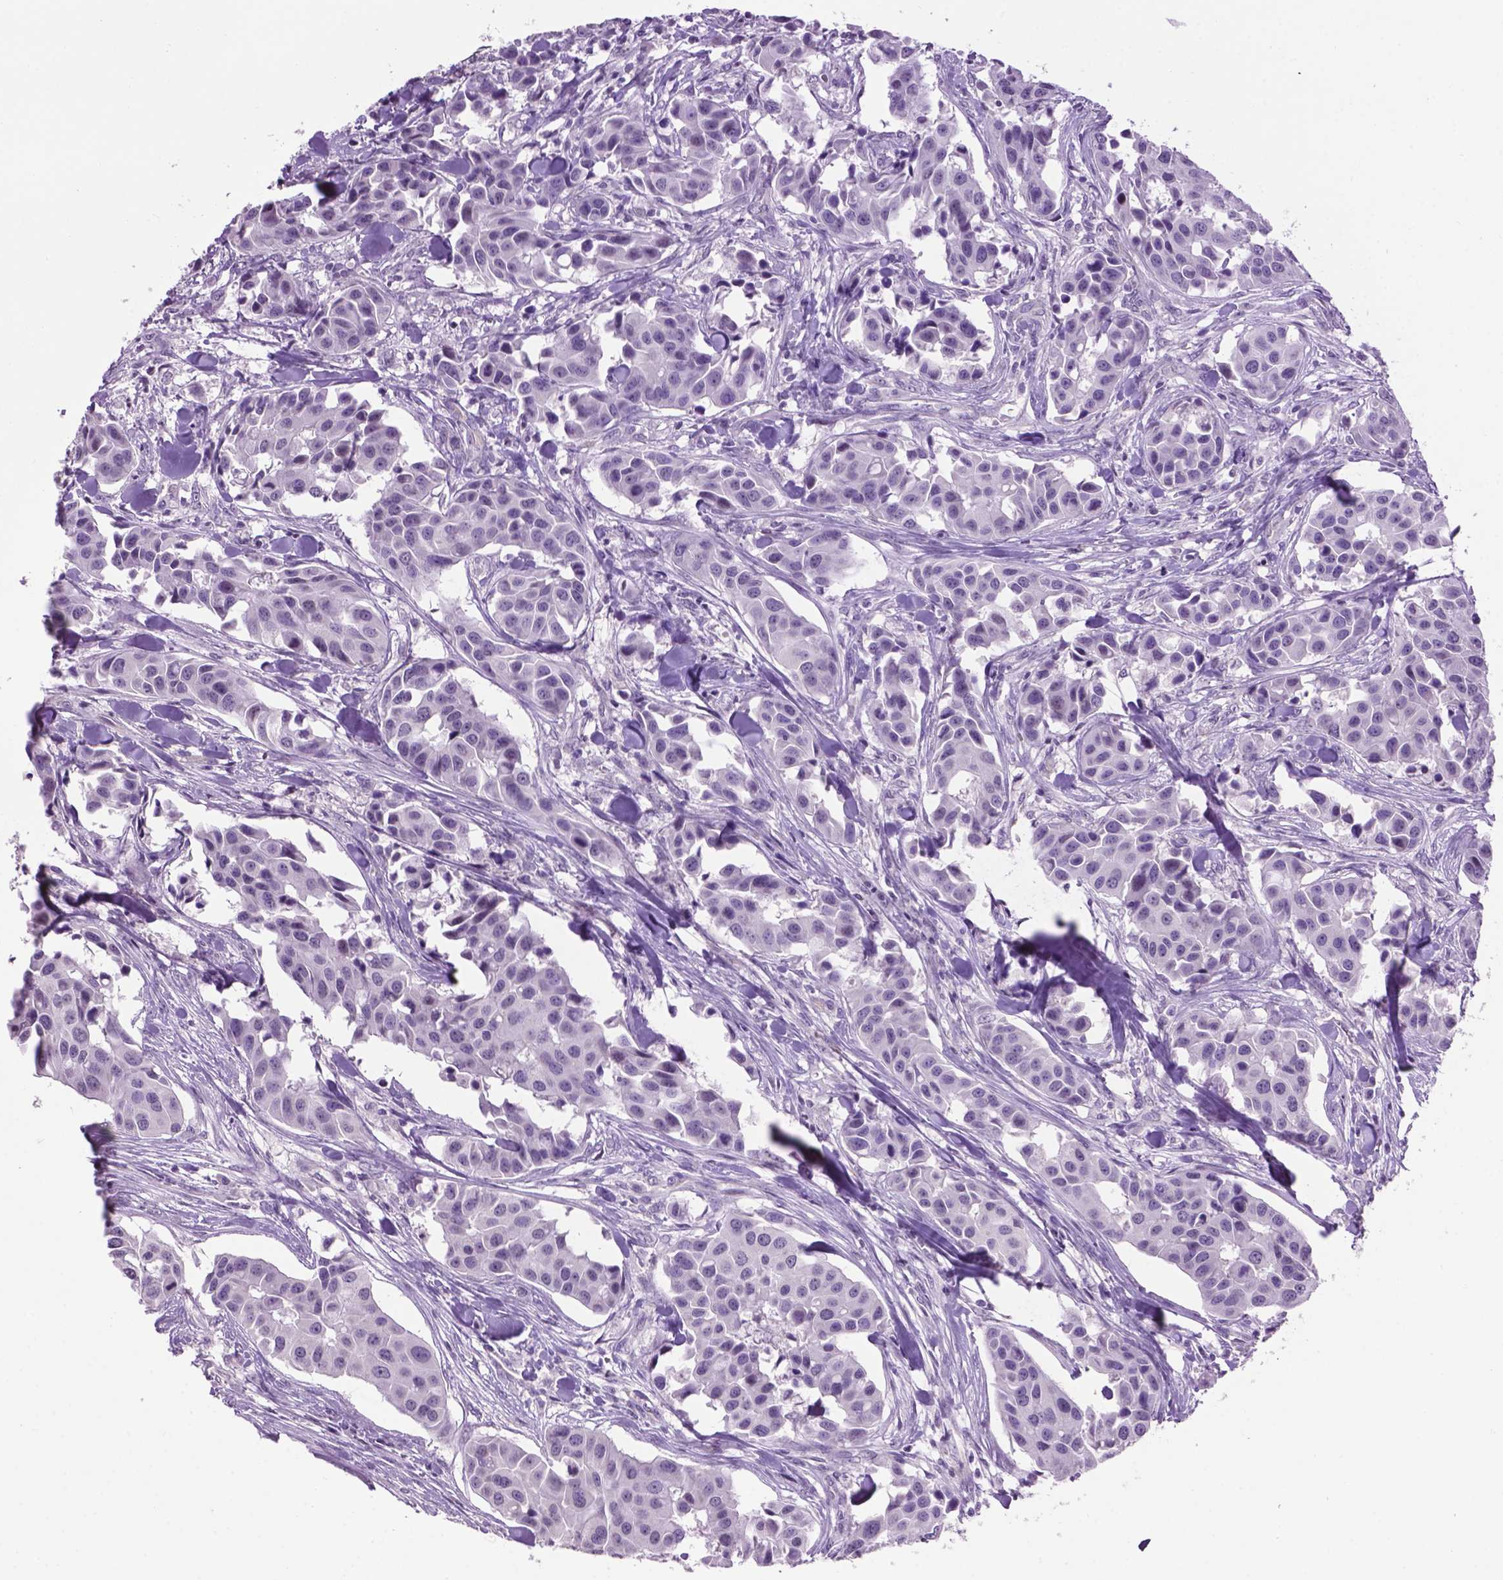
{"staining": {"intensity": "negative", "quantity": "none", "location": "none"}, "tissue": "head and neck cancer", "cell_type": "Tumor cells", "image_type": "cancer", "snomed": [{"axis": "morphology", "description": "Adenocarcinoma, NOS"}, {"axis": "topography", "description": "Head-Neck"}], "caption": "Head and neck cancer (adenocarcinoma) was stained to show a protein in brown. There is no significant positivity in tumor cells. (Brightfield microscopy of DAB immunohistochemistry at high magnification).", "gene": "TH", "patient": {"sex": "male", "age": 76}}